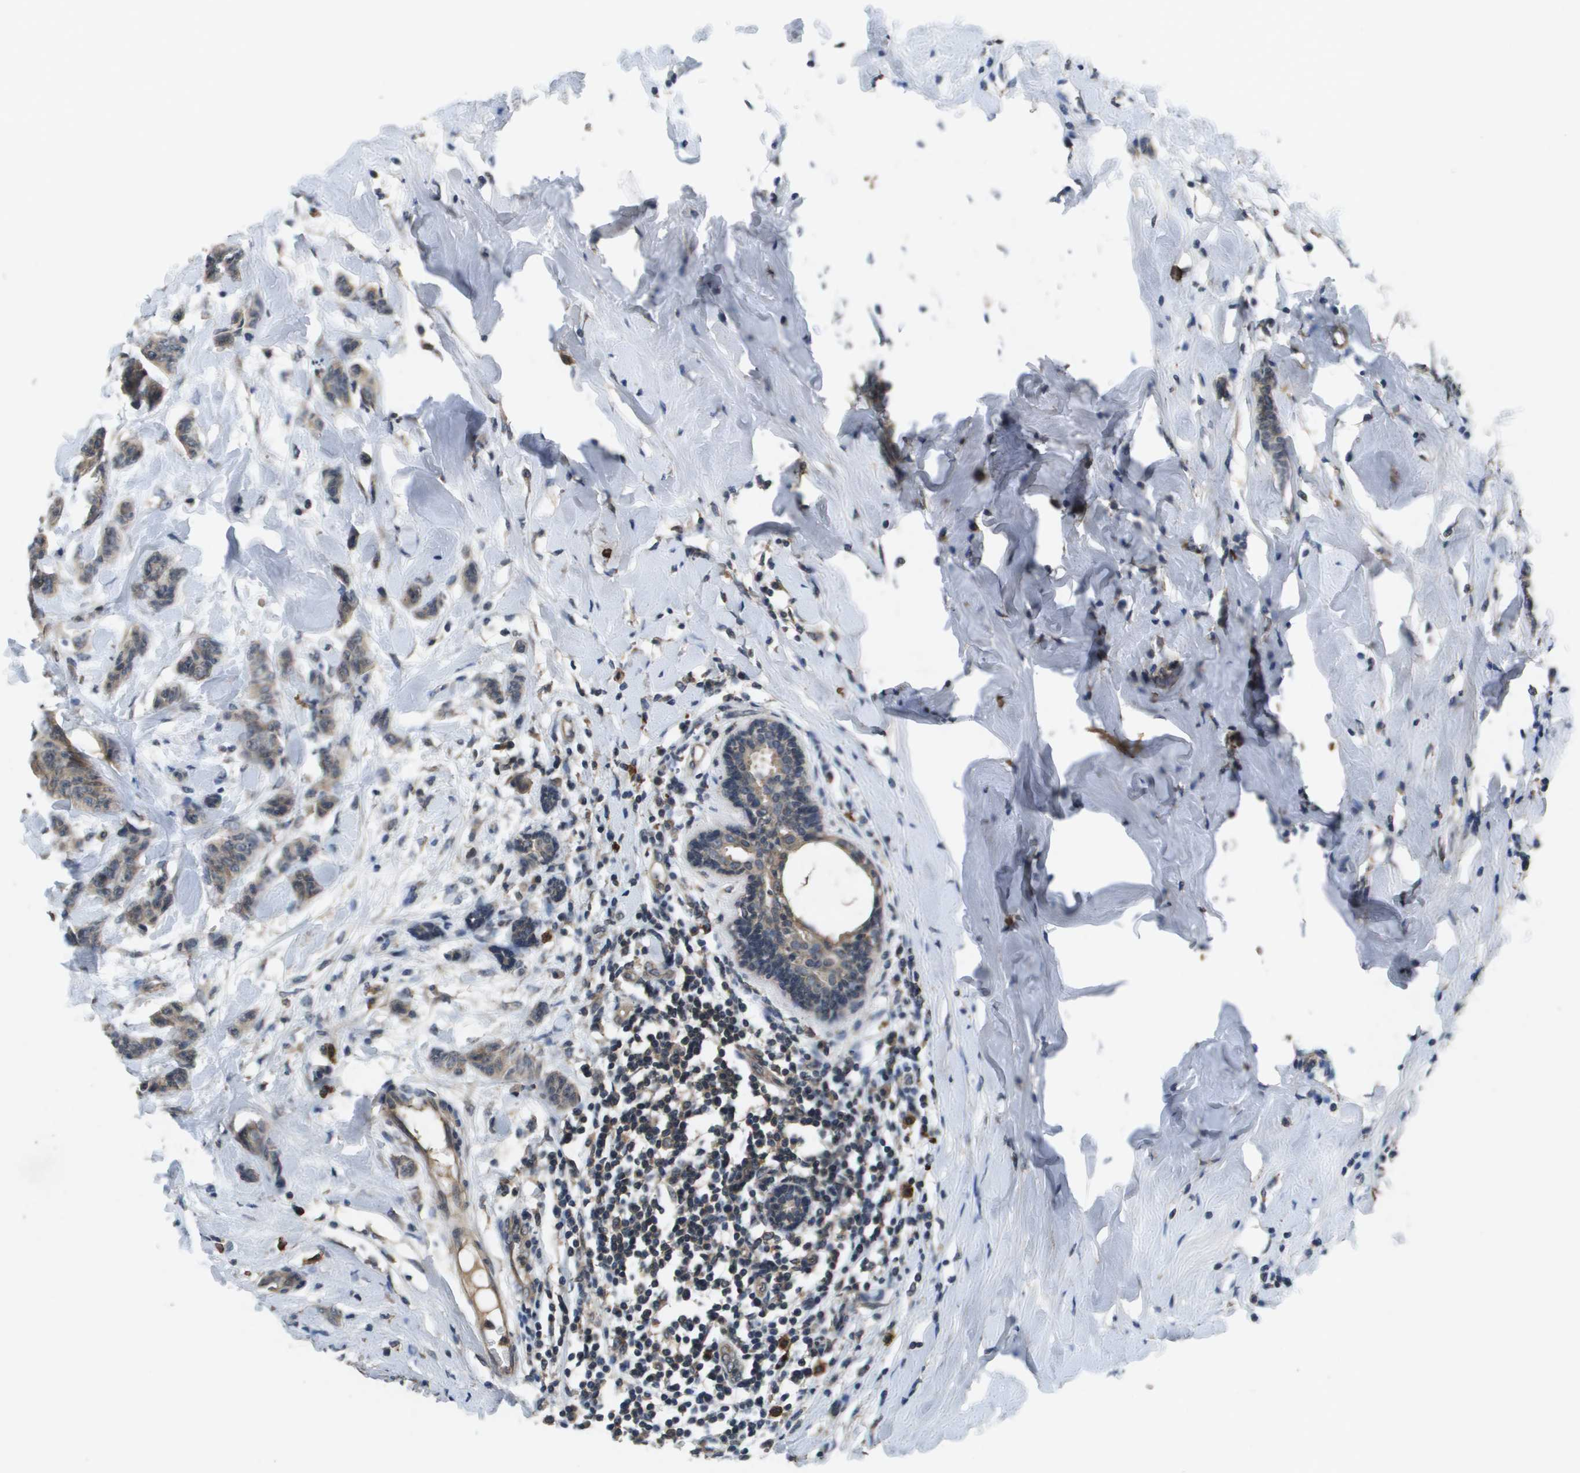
{"staining": {"intensity": "weak", "quantity": "25%-75%", "location": "cytoplasmic/membranous"}, "tissue": "breast cancer", "cell_type": "Tumor cells", "image_type": "cancer", "snomed": [{"axis": "morphology", "description": "Normal tissue, NOS"}, {"axis": "morphology", "description": "Duct carcinoma"}, {"axis": "topography", "description": "Breast"}], "caption": "Protein analysis of intraductal carcinoma (breast) tissue displays weak cytoplasmic/membranous positivity in approximately 25%-75% of tumor cells. (Brightfield microscopy of DAB IHC at high magnification).", "gene": "PROC", "patient": {"sex": "female", "age": 40}}